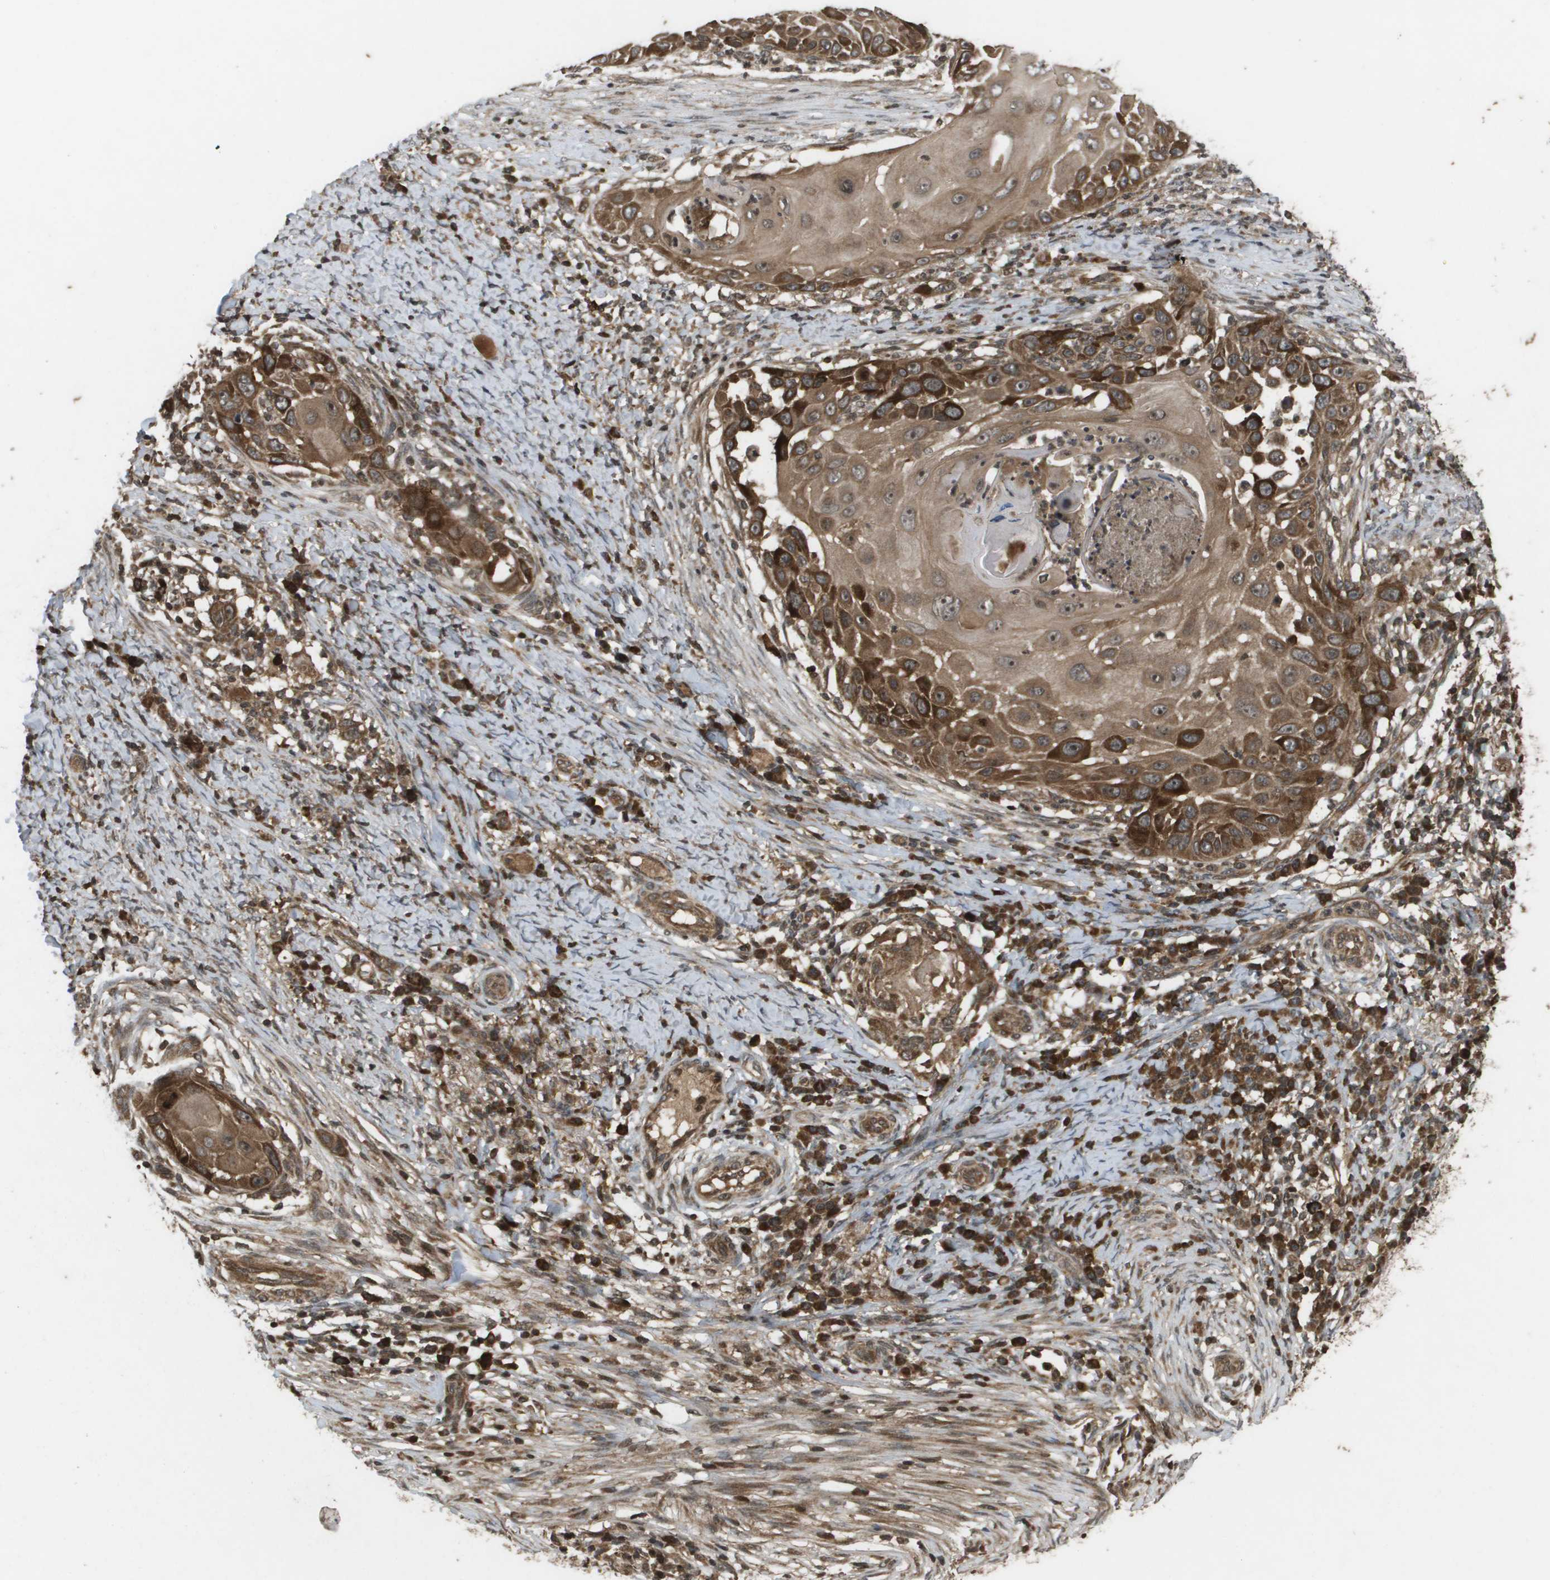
{"staining": {"intensity": "strong", "quantity": ">75%", "location": "cytoplasmic/membranous"}, "tissue": "skin cancer", "cell_type": "Tumor cells", "image_type": "cancer", "snomed": [{"axis": "morphology", "description": "Squamous cell carcinoma, NOS"}, {"axis": "topography", "description": "Skin"}], "caption": "This image demonstrates IHC staining of skin cancer (squamous cell carcinoma), with high strong cytoplasmic/membranous staining in approximately >75% of tumor cells.", "gene": "KIF11", "patient": {"sex": "female", "age": 44}}